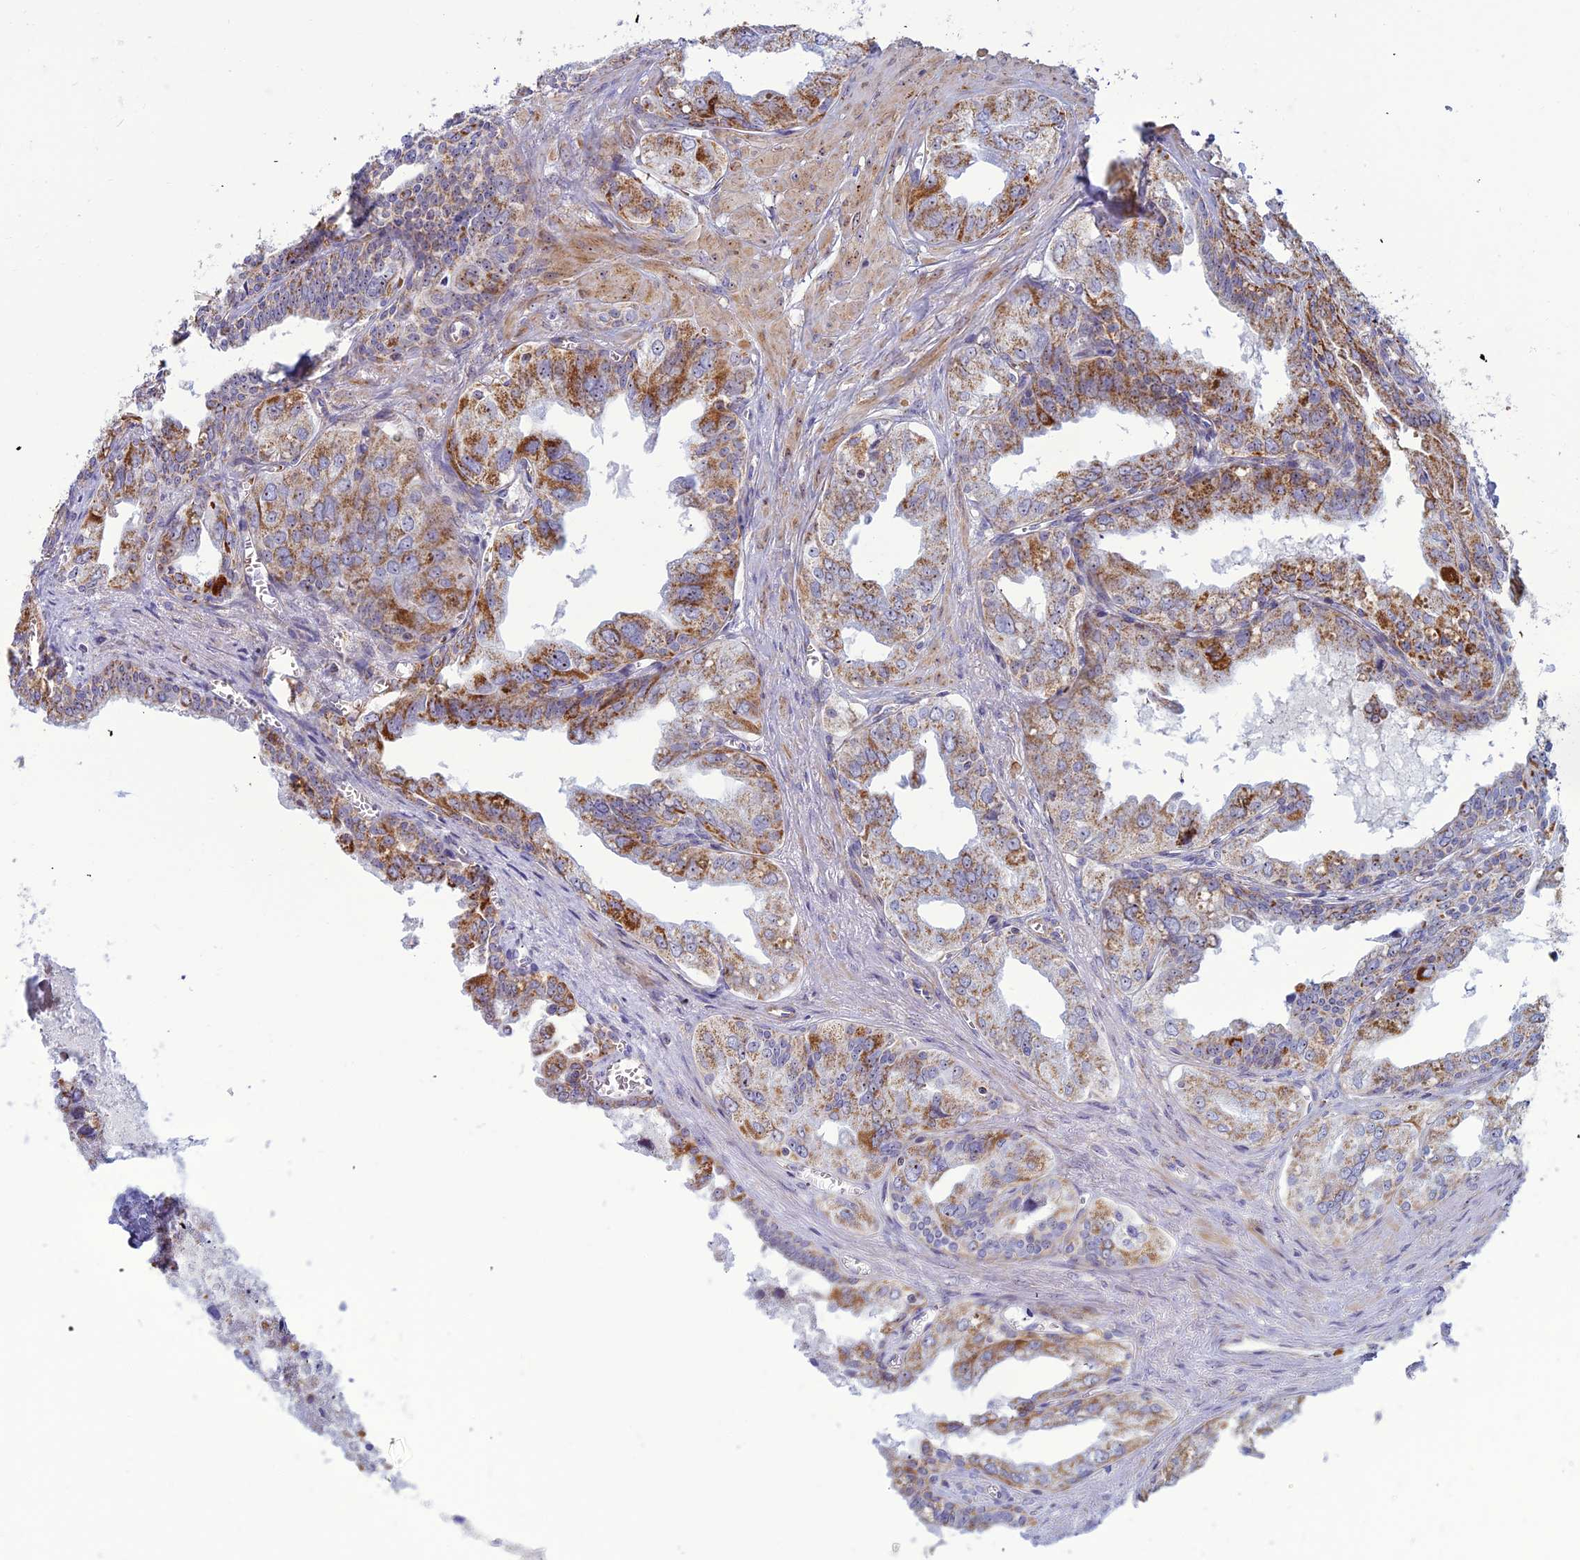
{"staining": {"intensity": "strong", "quantity": "25%-75%", "location": "cytoplasmic/membranous"}, "tissue": "seminal vesicle", "cell_type": "Glandular cells", "image_type": "normal", "snomed": [{"axis": "morphology", "description": "Normal tissue, NOS"}, {"axis": "topography", "description": "Seminal veicle"}], "caption": "Immunohistochemical staining of benign seminal vesicle reveals high levels of strong cytoplasmic/membranous staining in about 25%-75% of glandular cells. The staining was performed using DAB to visualize the protein expression in brown, while the nuclei were stained in blue with hematoxylin (Magnification: 20x).", "gene": "SLC35F4", "patient": {"sex": "male", "age": 67}}